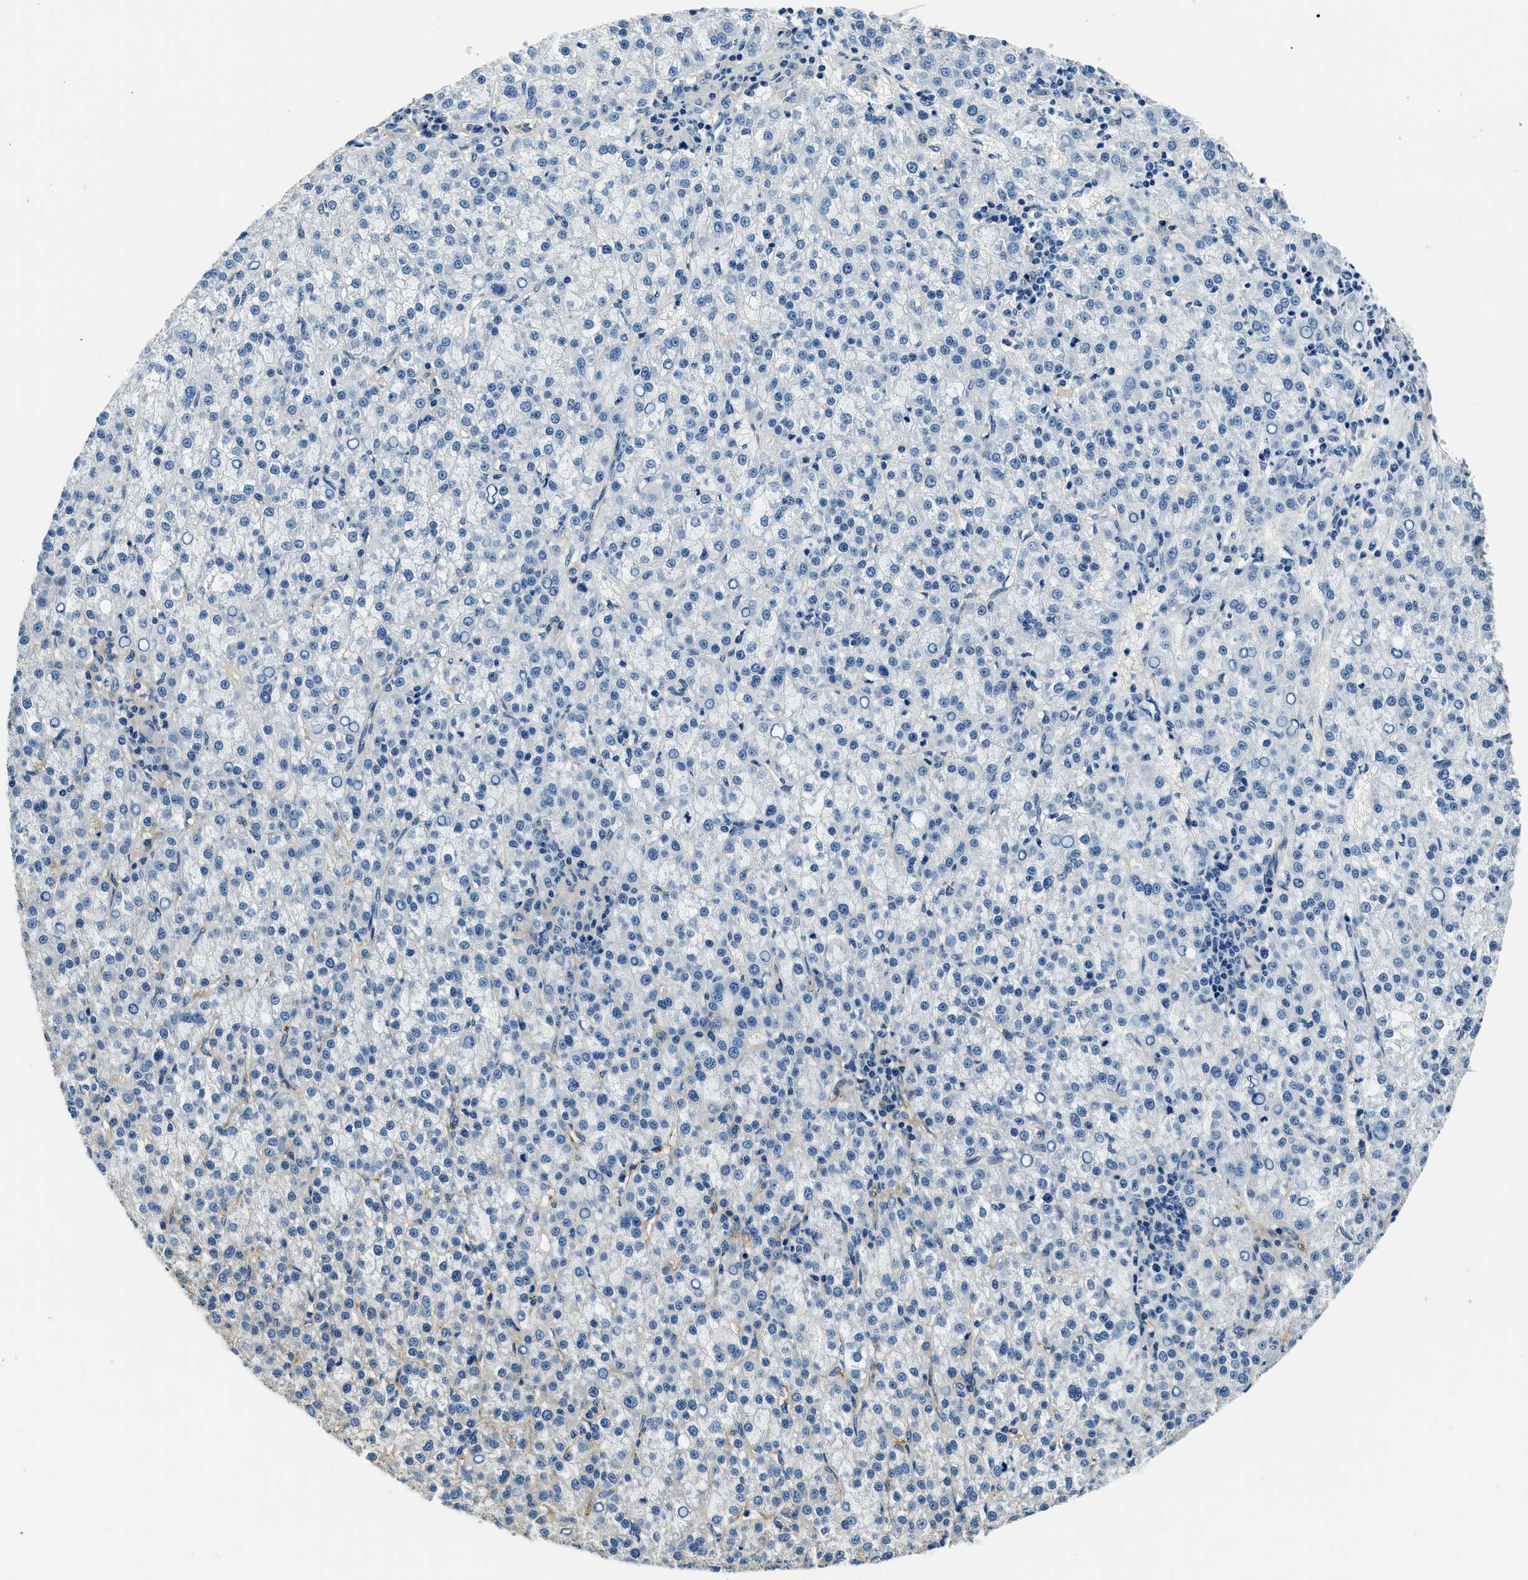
{"staining": {"intensity": "negative", "quantity": "none", "location": "none"}, "tissue": "liver cancer", "cell_type": "Tumor cells", "image_type": "cancer", "snomed": [{"axis": "morphology", "description": "Carcinoma, Hepatocellular, NOS"}, {"axis": "topography", "description": "Liver"}], "caption": "IHC of human liver cancer (hepatocellular carcinoma) reveals no staining in tumor cells.", "gene": "TWF1", "patient": {"sex": "female", "age": 58}}